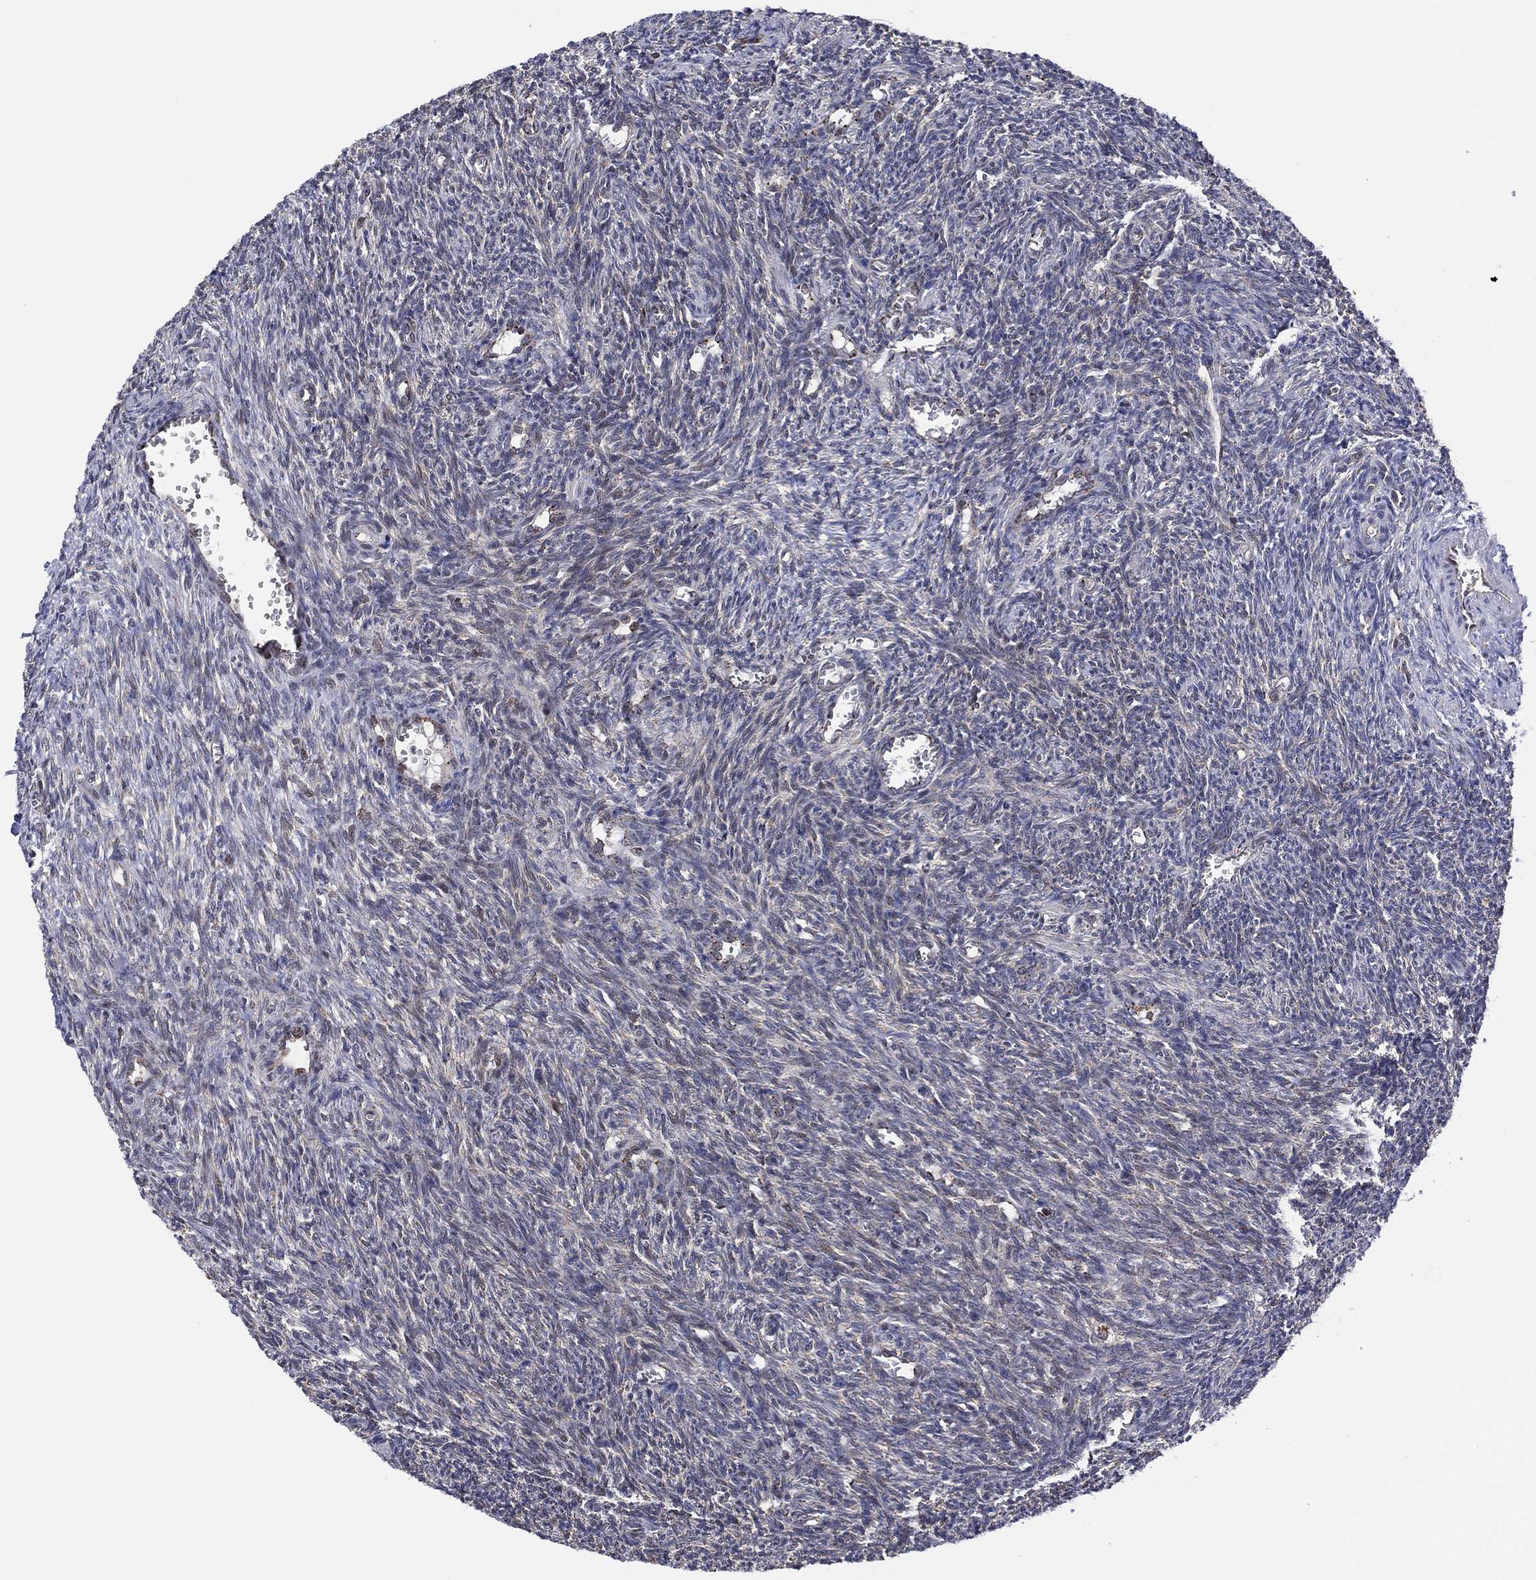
{"staining": {"intensity": "negative", "quantity": "none", "location": "none"}, "tissue": "ovary", "cell_type": "Ovarian stroma cells", "image_type": "normal", "snomed": [{"axis": "morphology", "description": "Normal tissue, NOS"}, {"axis": "topography", "description": "Ovary"}], "caption": "Immunohistochemical staining of normal ovary demonstrates no significant staining in ovarian stroma cells. (Brightfield microscopy of DAB (3,3'-diaminobenzidine) immunohistochemistry (IHC) at high magnification).", "gene": "PIDD1", "patient": {"sex": "female", "age": 27}}